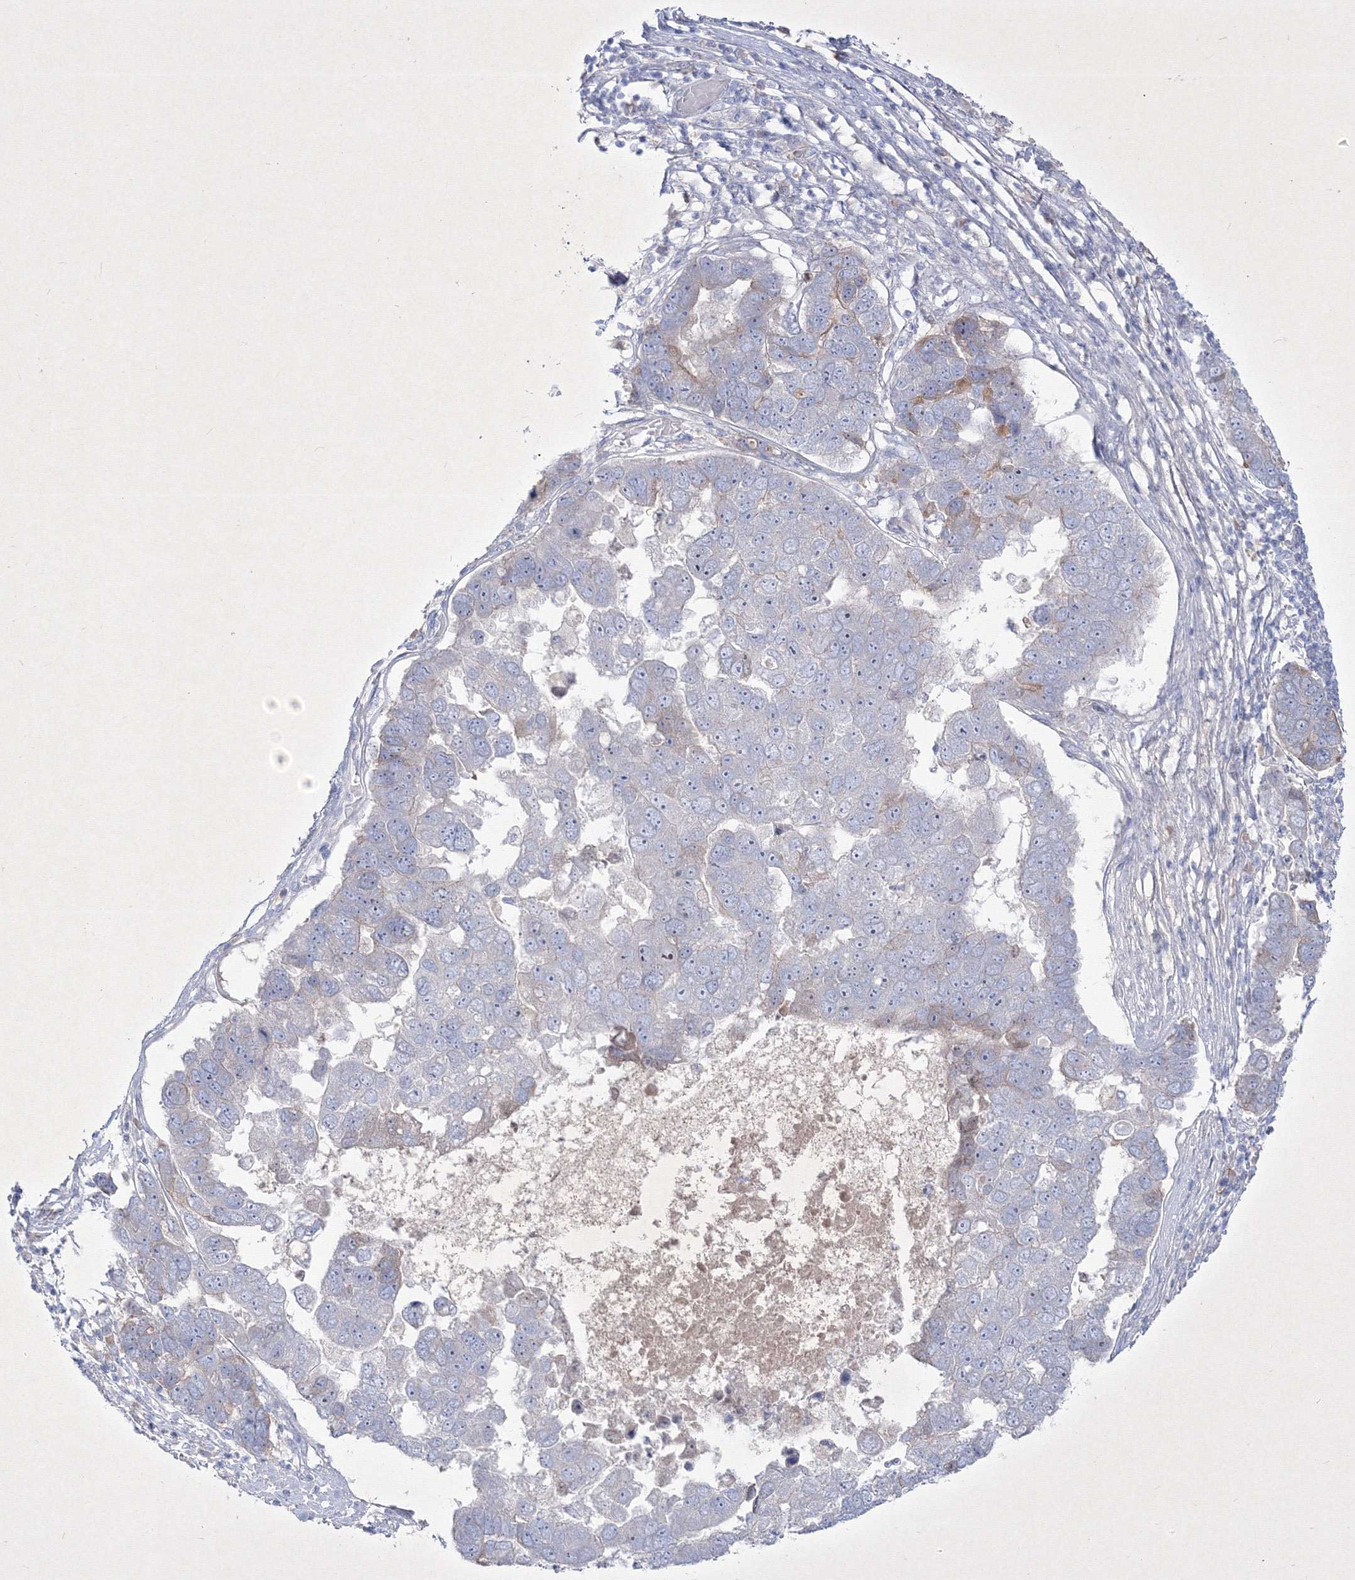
{"staining": {"intensity": "strong", "quantity": "25%-75%", "location": "cytoplasmic/membranous"}, "tissue": "pancreatic cancer", "cell_type": "Tumor cells", "image_type": "cancer", "snomed": [{"axis": "morphology", "description": "Adenocarcinoma, NOS"}, {"axis": "topography", "description": "Pancreas"}], "caption": "About 25%-75% of tumor cells in adenocarcinoma (pancreatic) demonstrate strong cytoplasmic/membranous protein expression as visualized by brown immunohistochemical staining.", "gene": "TMEM139", "patient": {"sex": "female", "age": 61}}